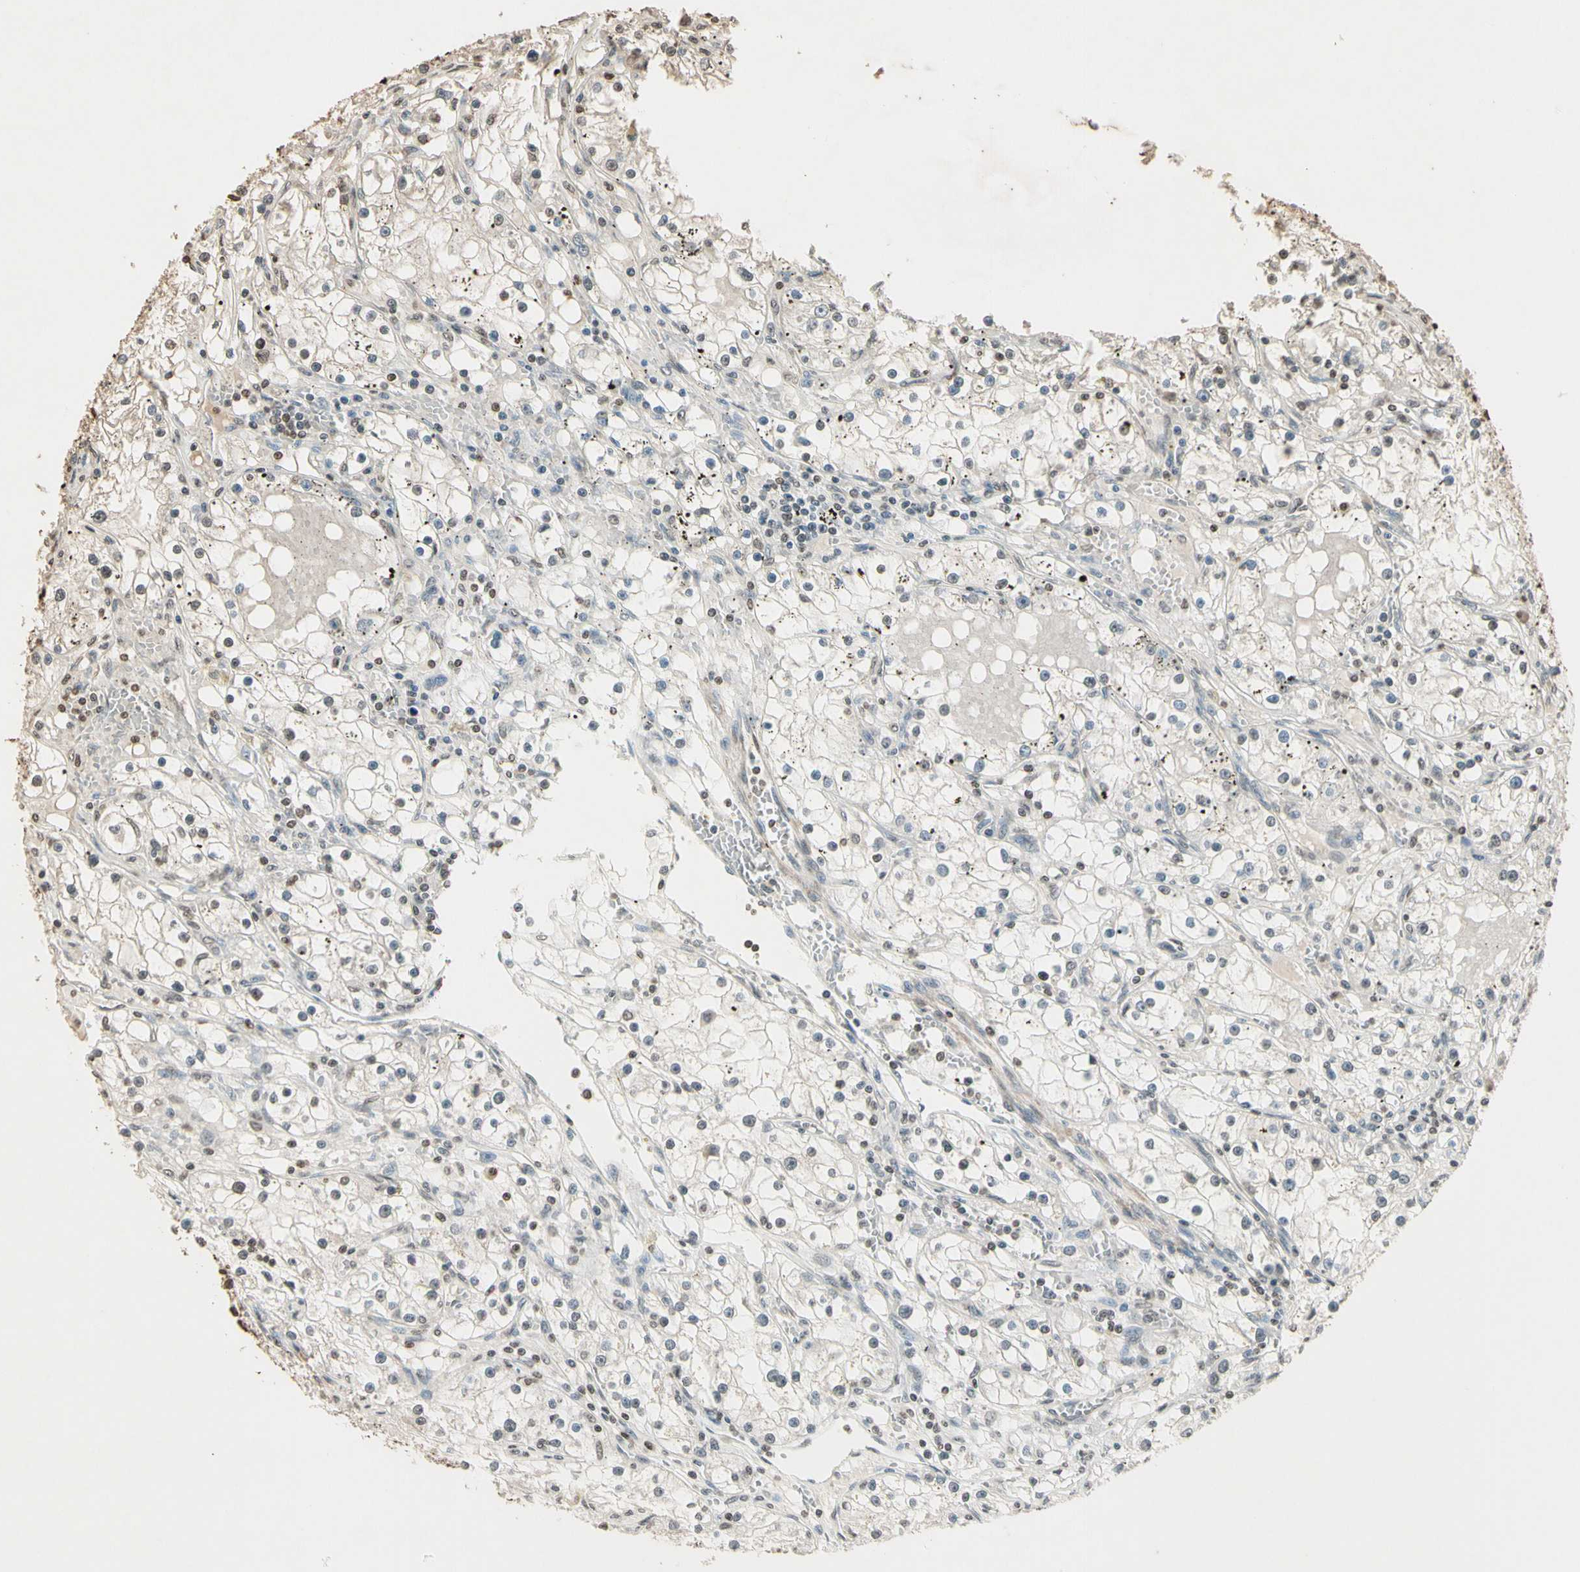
{"staining": {"intensity": "weak", "quantity": "<25%", "location": "nuclear"}, "tissue": "renal cancer", "cell_type": "Tumor cells", "image_type": "cancer", "snomed": [{"axis": "morphology", "description": "Adenocarcinoma, NOS"}, {"axis": "topography", "description": "Kidney"}], "caption": "Immunohistochemical staining of human adenocarcinoma (renal) exhibits no significant expression in tumor cells.", "gene": "TOP1", "patient": {"sex": "male", "age": 56}}